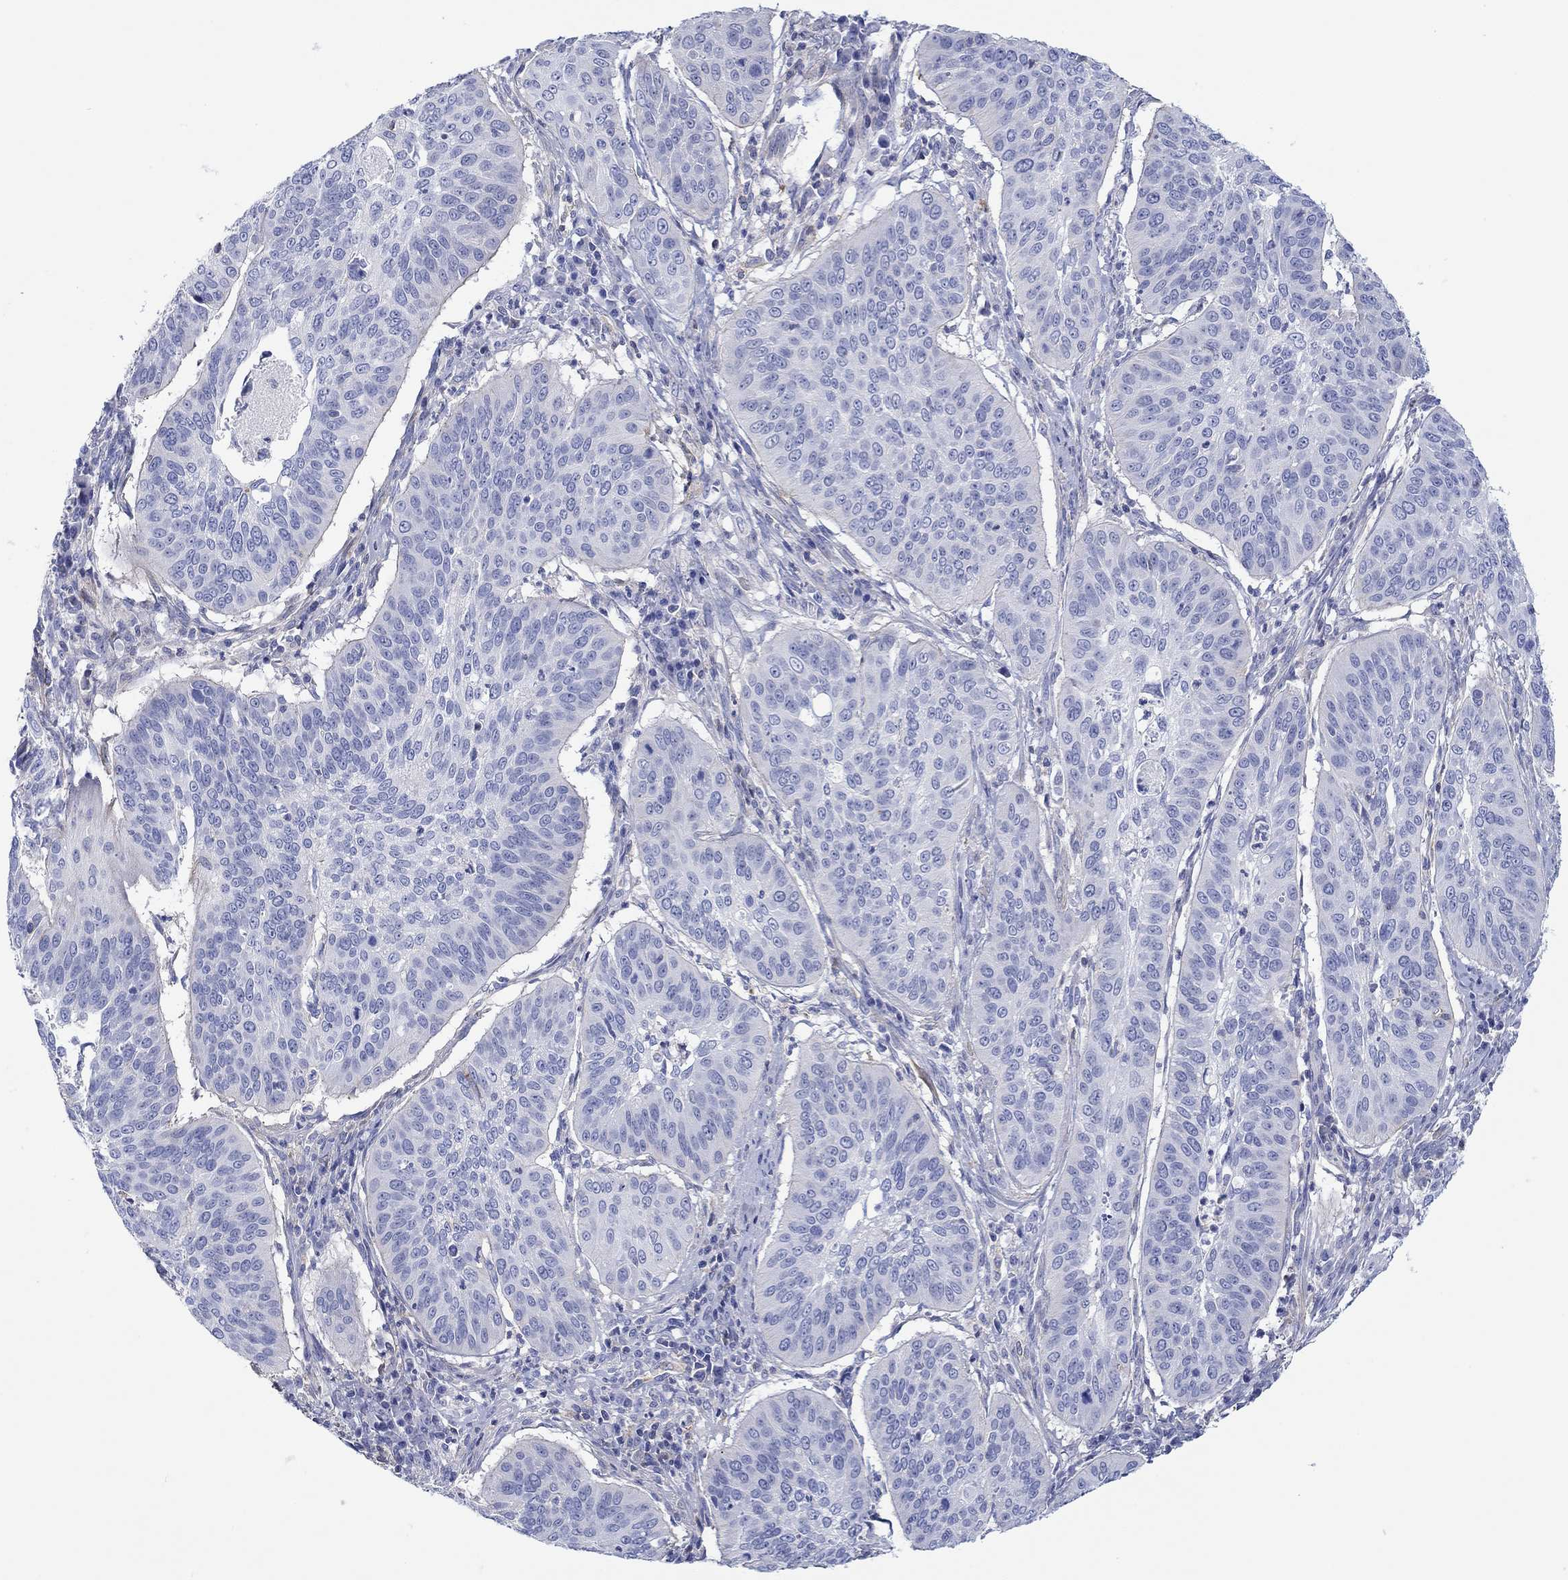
{"staining": {"intensity": "negative", "quantity": "none", "location": "none"}, "tissue": "cervical cancer", "cell_type": "Tumor cells", "image_type": "cancer", "snomed": [{"axis": "morphology", "description": "Normal tissue, NOS"}, {"axis": "morphology", "description": "Squamous cell carcinoma, NOS"}, {"axis": "topography", "description": "Cervix"}], "caption": "IHC image of human squamous cell carcinoma (cervical) stained for a protein (brown), which displays no staining in tumor cells.", "gene": "PPIL6", "patient": {"sex": "female", "age": 39}}